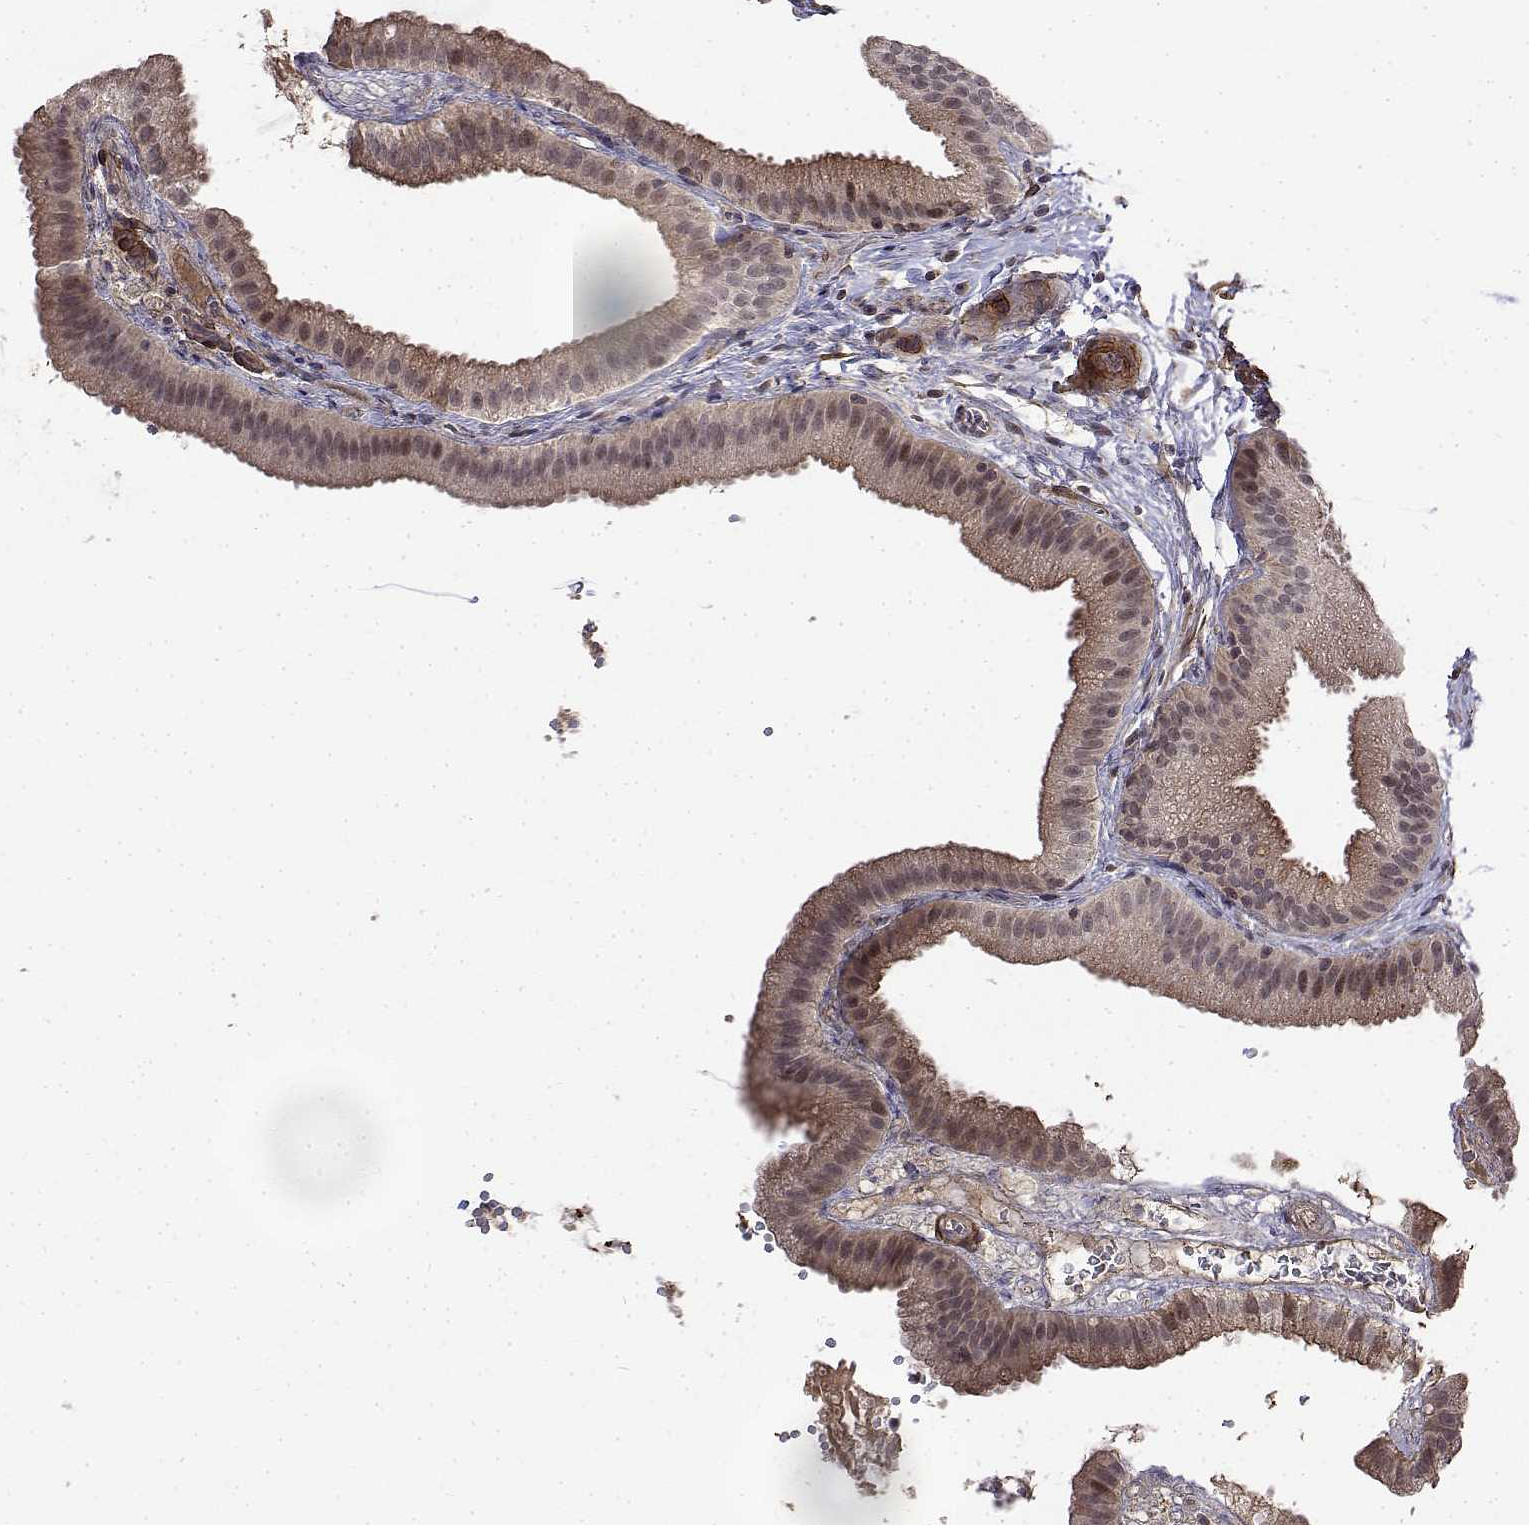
{"staining": {"intensity": "weak", "quantity": "25%-75%", "location": "cytoplasmic/membranous,nuclear"}, "tissue": "gallbladder", "cell_type": "Glandular cells", "image_type": "normal", "snomed": [{"axis": "morphology", "description": "Normal tissue, NOS"}, {"axis": "topography", "description": "Gallbladder"}], "caption": "Weak cytoplasmic/membranous,nuclear protein positivity is present in approximately 25%-75% of glandular cells in gallbladder.", "gene": "ITGA7", "patient": {"sex": "female", "age": 63}}